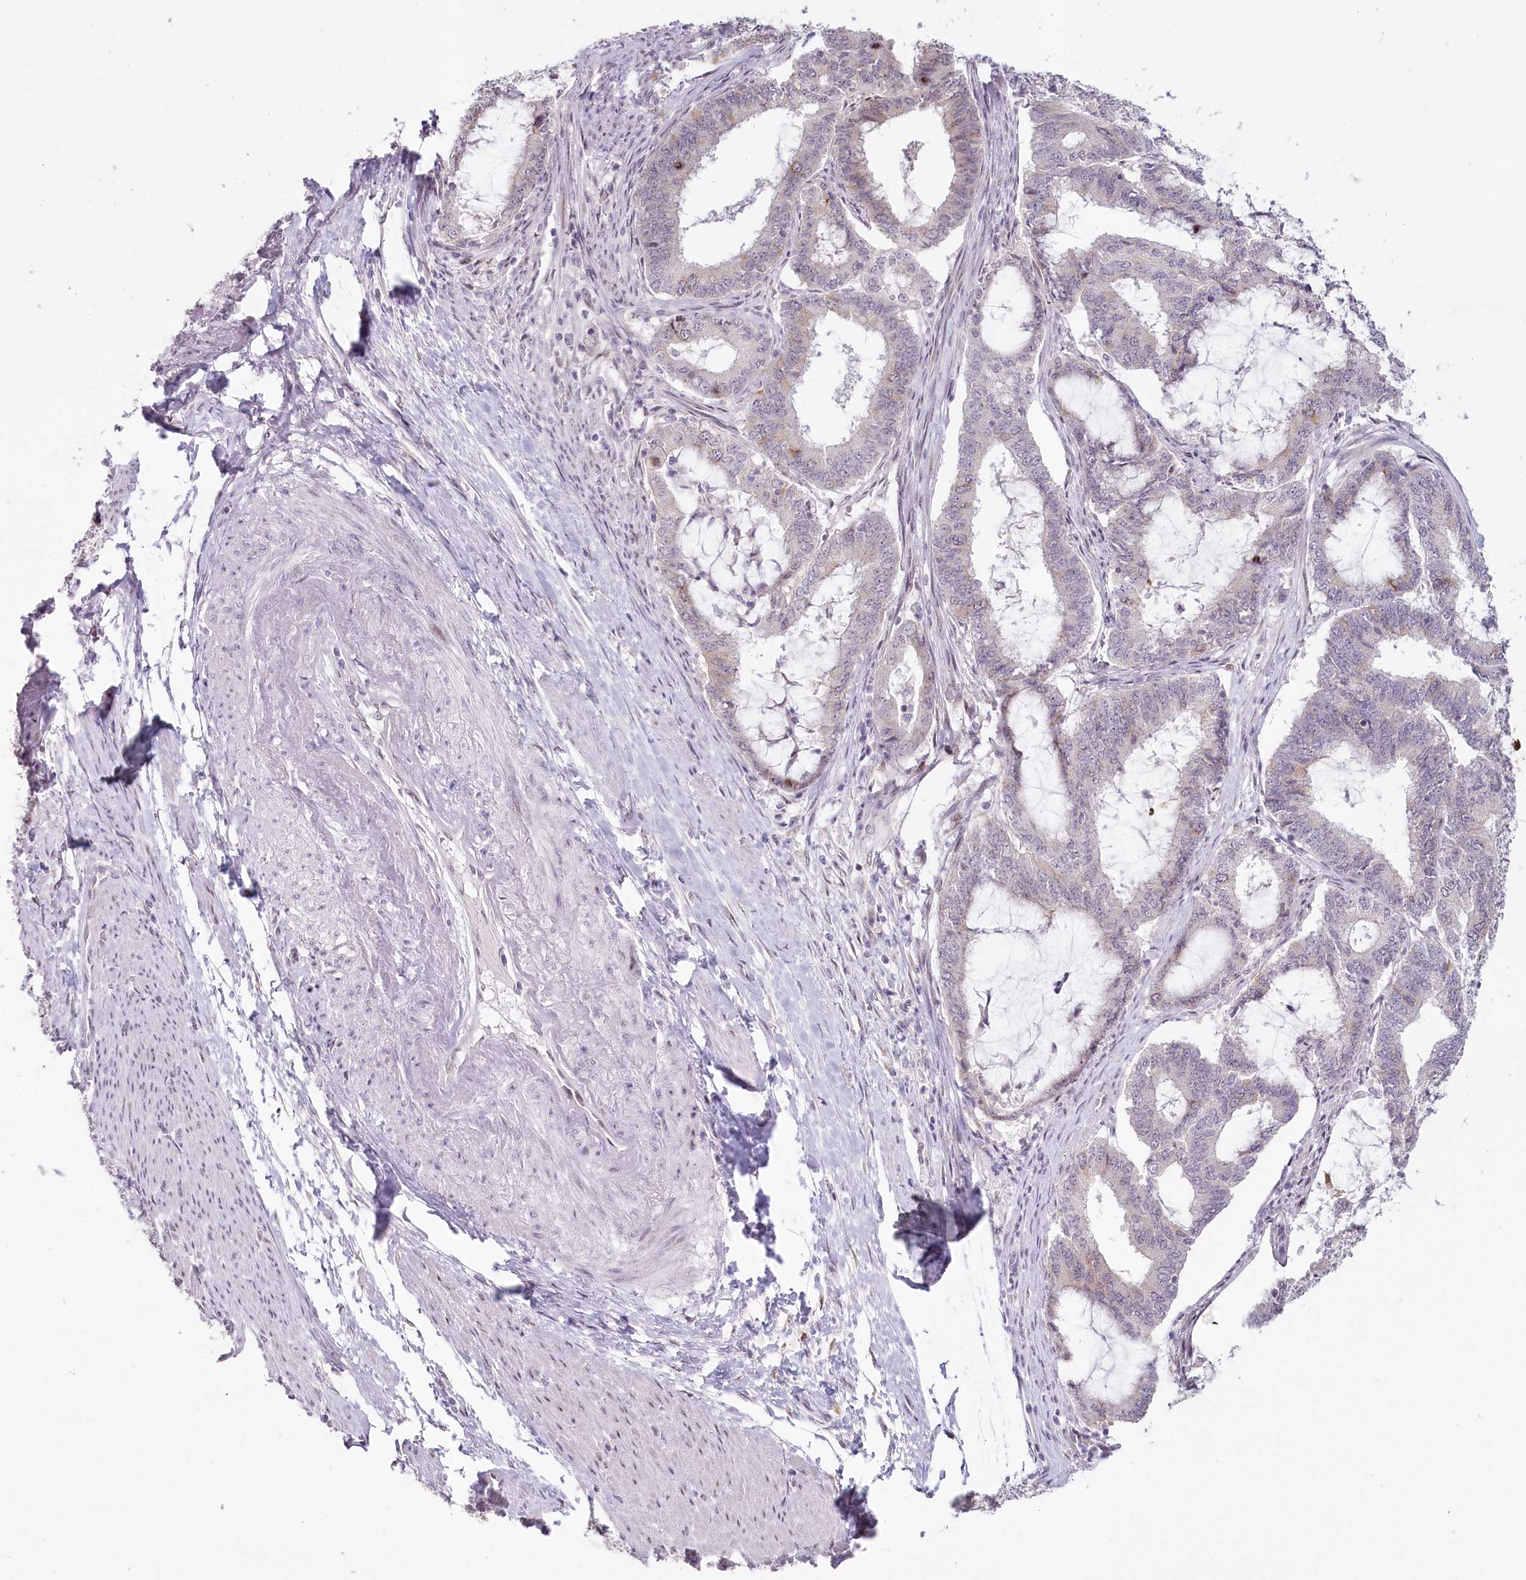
{"staining": {"intensity": "negative", "quantity": "none", "location": "none"}, "tissue": "endometrial cancer", "cell_type": "Tumor cells", "image_type": "cancer", "snomed": [{"axis": "morphology", "description": "Adenocarcinoma, NOS"}, {"axis": "topography", "description": "Endometrium"}], "caption": "High magnification brightfield microscopy of endometrial cancer (adenocarcinoma) stained with DAB (3,3'-diaminobenzidine) (brown) and counterstained with hematoxylin (blue): tumor cells show no significant staining.", "gene": "HPD", "patient": {"sex": "female", "age": 51}}